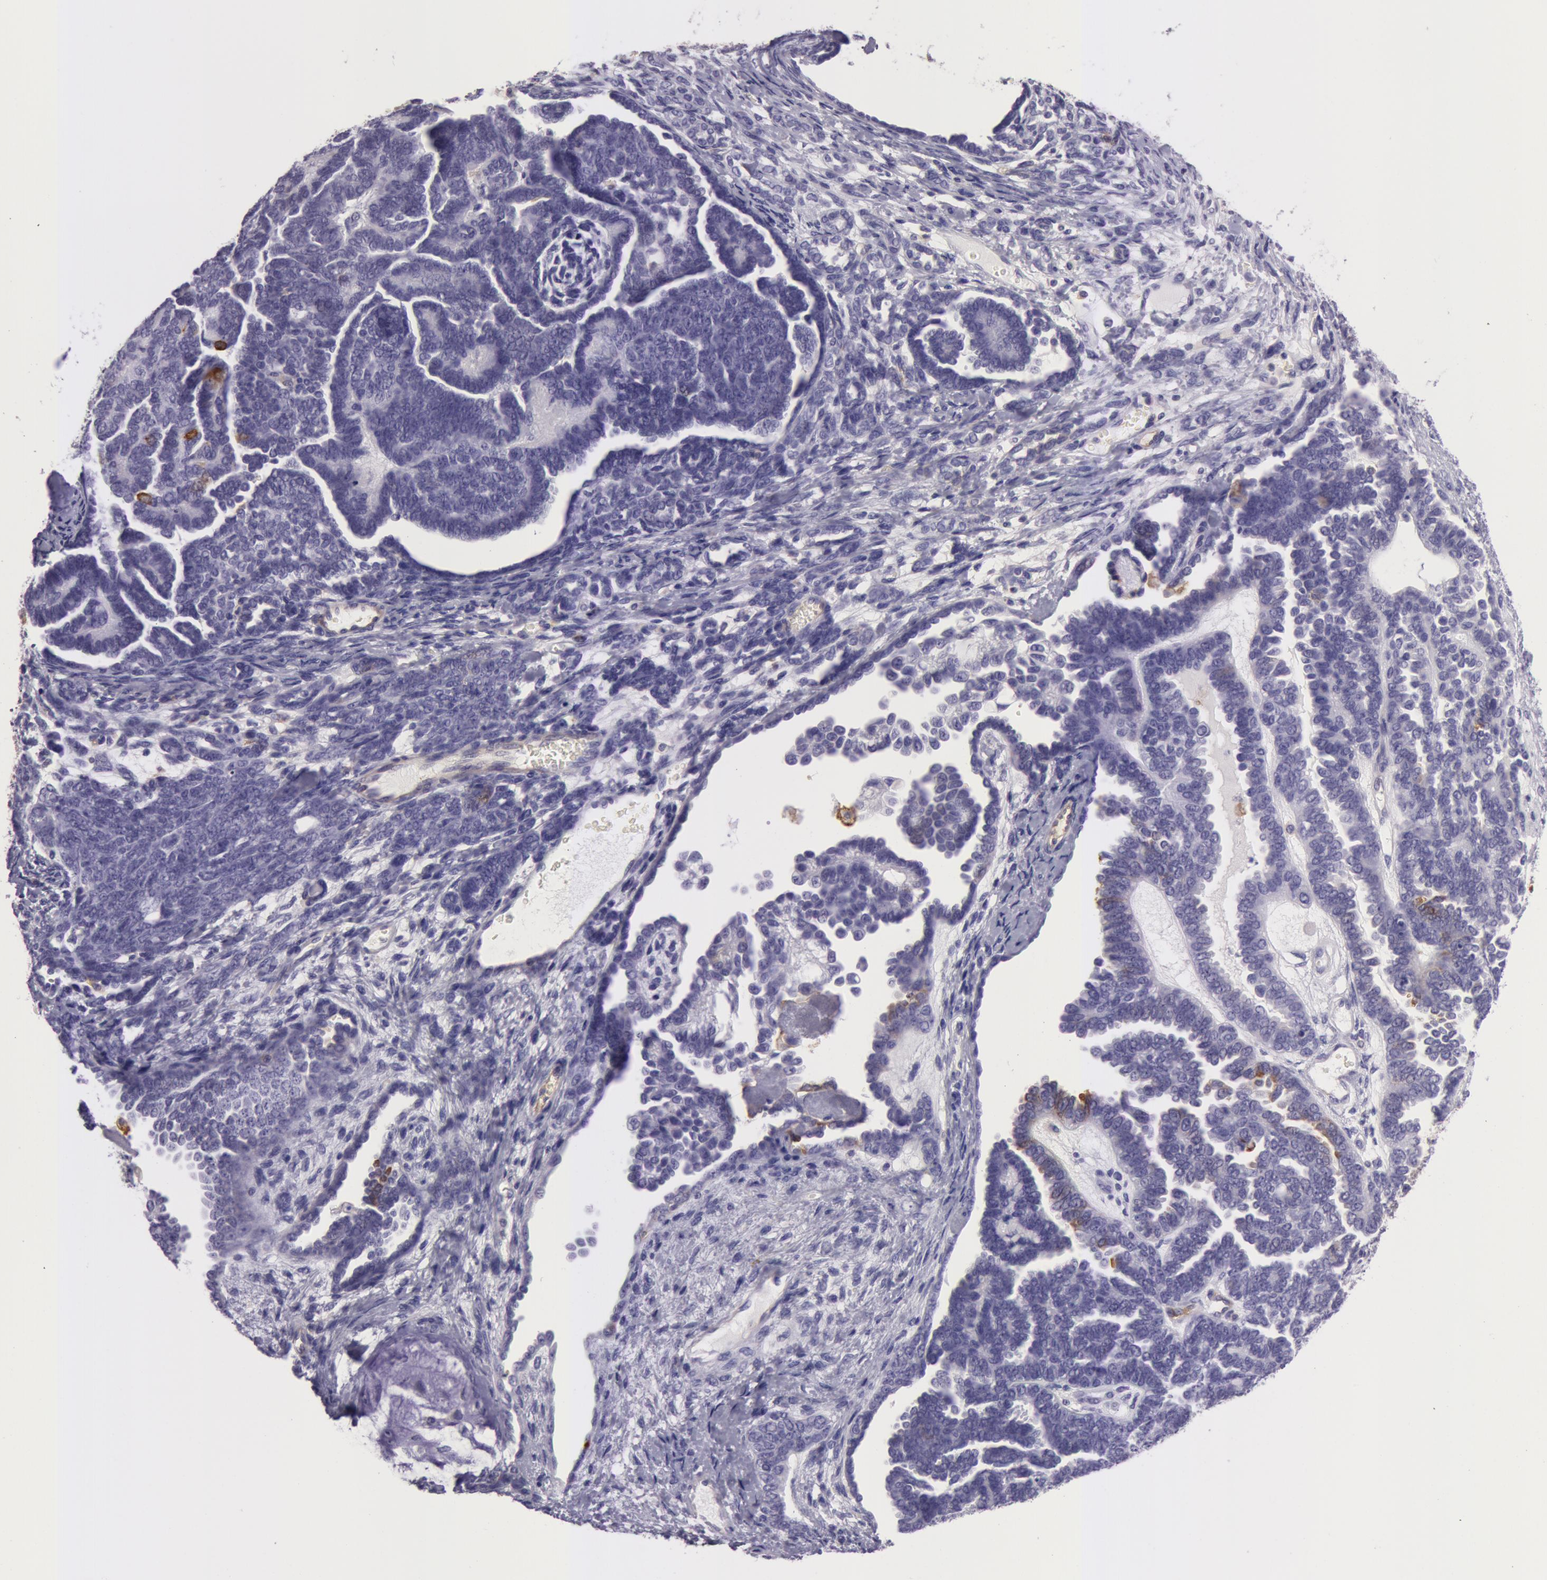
{"staining": {"intensity": "weak", "quantity": "<25%", "location": "cytoplasmic/membranous"}, "tissue": "endometrial cancer", "cell_type": "Tumor cells", "image_type": "cancer", "snomed": [{"axis": "morphology", "description": "Neoplasm, malignant, NOS"}, {"axis": "topography", "description": "Endometrium"}], "caption": "A high-resolution micrograph shows immunohistochemistry staining of endometrial malignant neoplasm, which exhibits no significant positivity in tumor cells. The staining is performed using DAB (3,3'-diaminobenzidine) brown chromogen with nuclei counter-stained in using hematoxylin.", "gene": "LY75", "patient": {"sex": "female", "age": 74}}